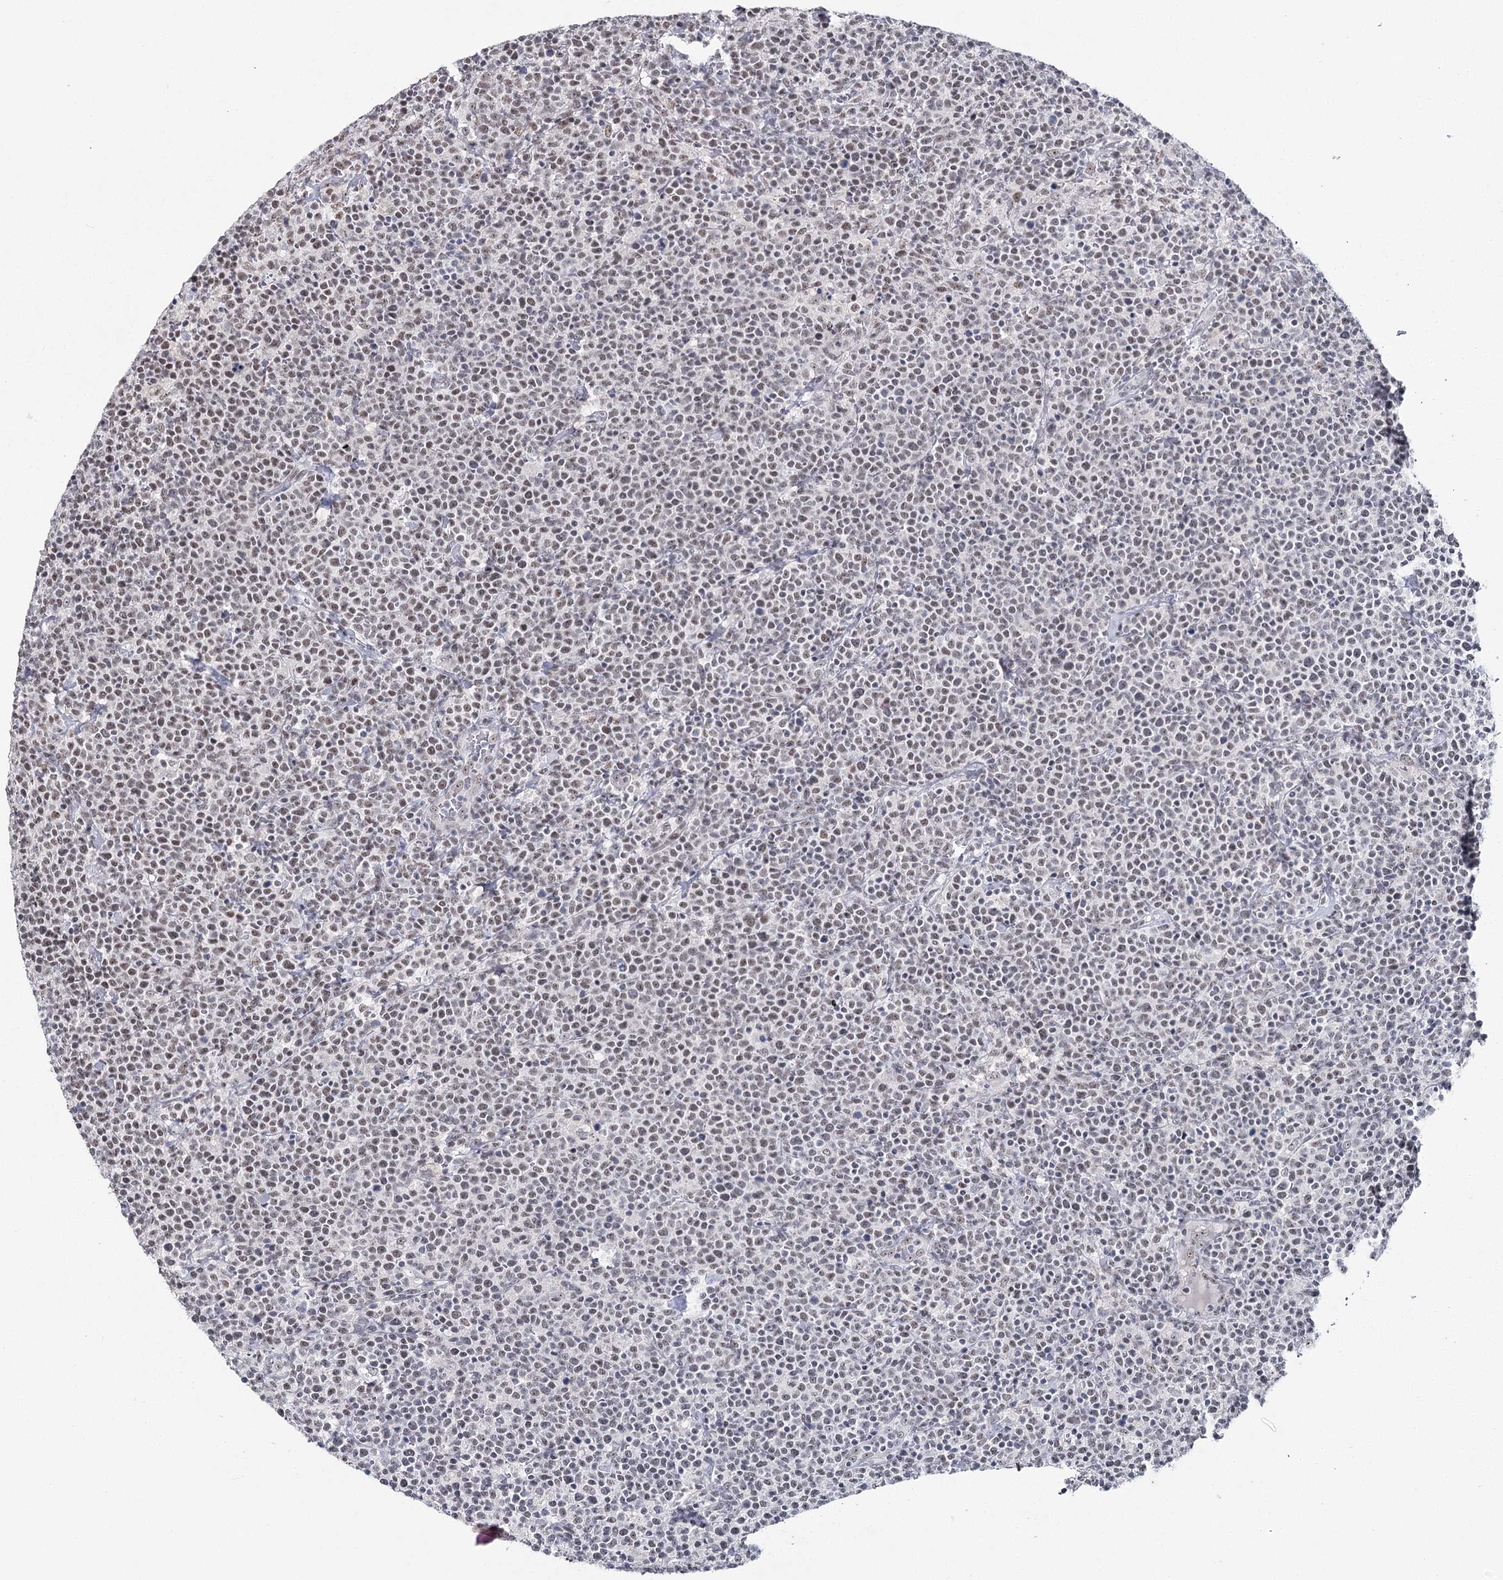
{"staining": {"intensity": "moderate", "quantity": ">75%", "location": "nuclear"}, "tissue": "lymphoma", "cell_type": "Tumor cells", "image_type": "cancer", "snomed": [{"axis": "morphology", "description": "Malignant lymphoma, non-Hodgkin's type, High grade"}, {"axis": "topography", "description": "Lymph node"}], "caption": "Human lymphoma stained for a protein (brown) shows moderate nuclear positive positivity in about >75% of tumor cells.", "gene": "SCAF8", "patient": {"sex": "male", "age": 61}}